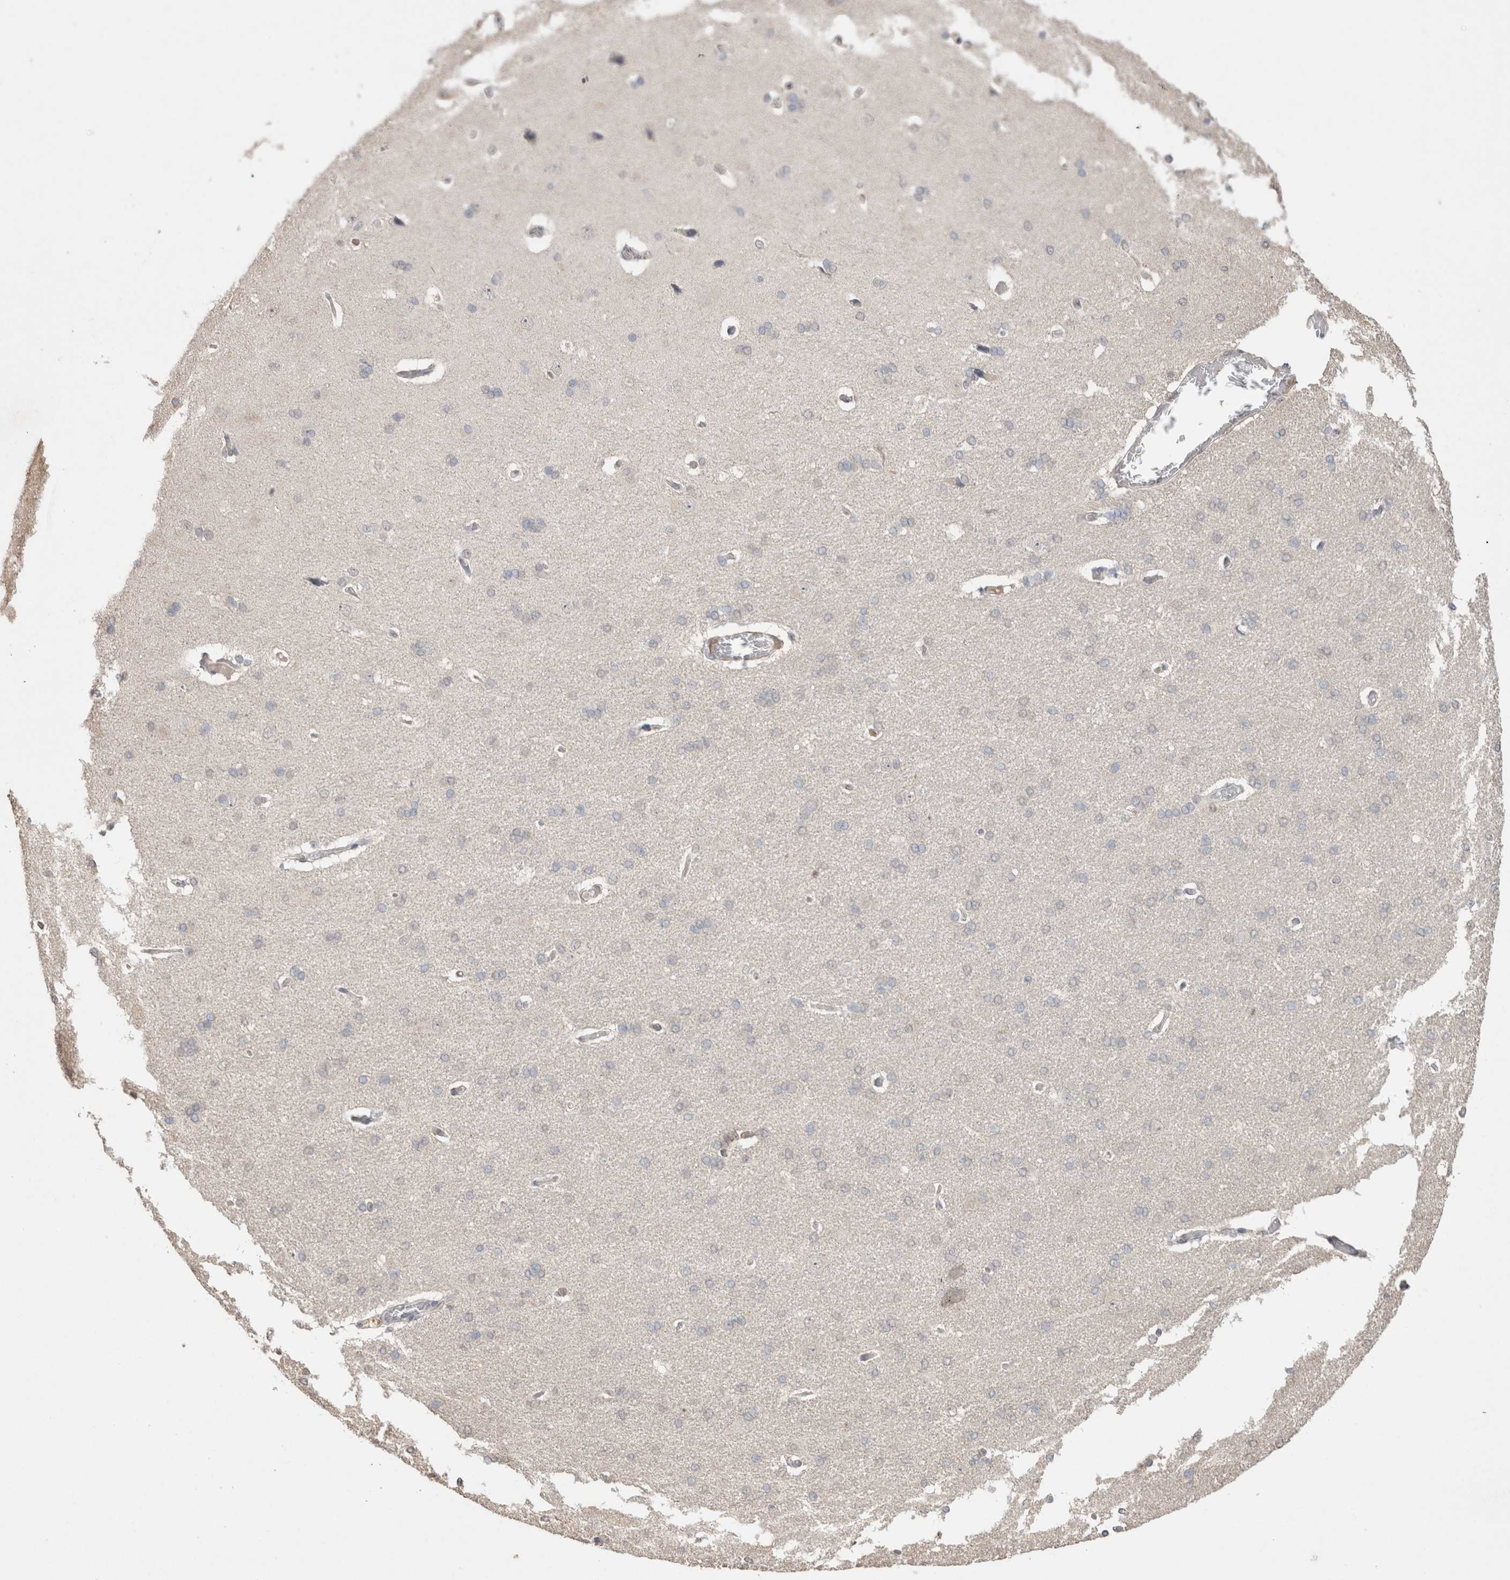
{"staining": {"intensity": "negative", "quantity": "none", "location": "none"}, "tissue": "cerebral cortex", "cell_type": "Endothelial cells", "image_type": "normal", "snomed": [{"axis": "morphology", "description": "Normal tissue, NOS"}, {"axis": "topography", "description": "Cerebral cortex"}], "caption": "High power microscopy histopathology image of an IHC photomicrograph of normal cerebral cortex, revealing no significant expression in endothelial cells. (DAB (3,3'-diaminobenzidine) immunohistochemistry (IHC), high magnification).", "gene": "NAALADL2", "patient": {"sex": "male", "age": 62}}